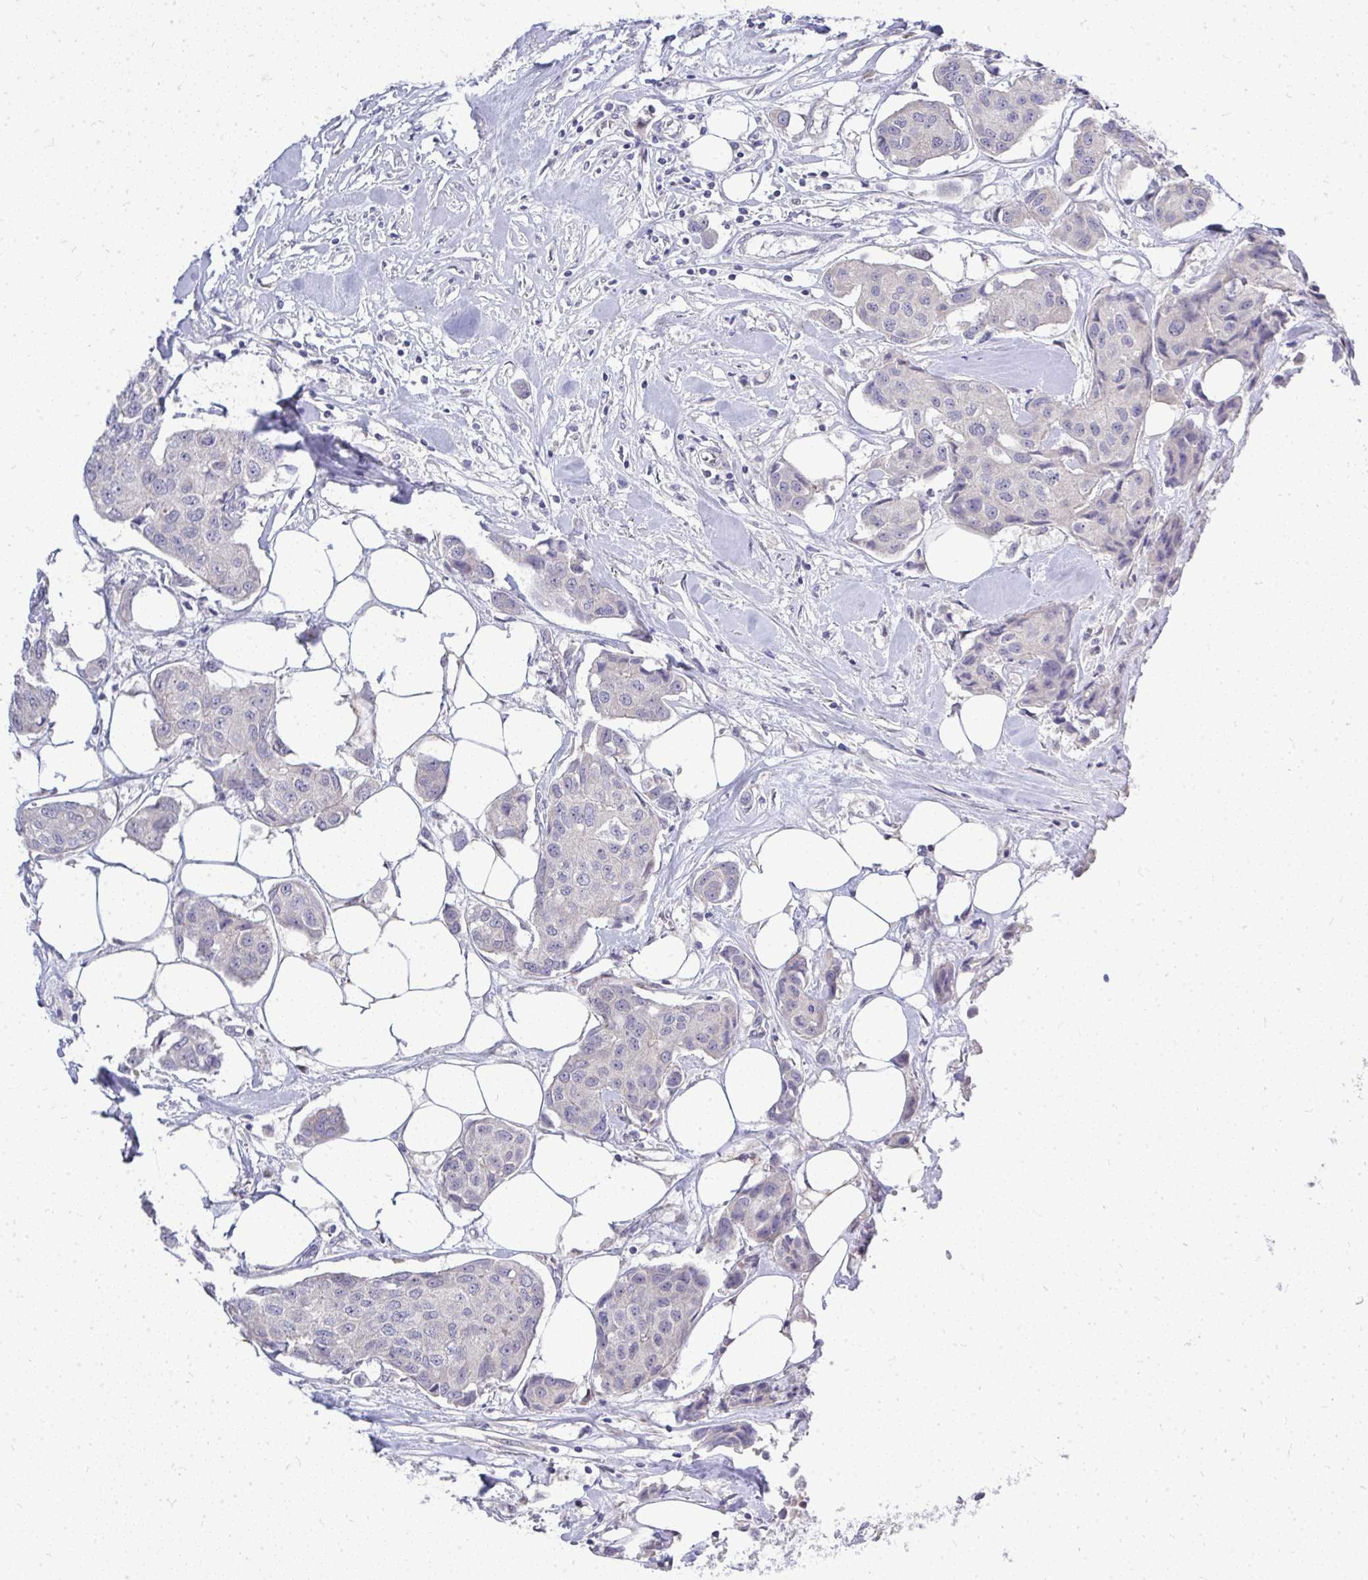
{"staining": {"intensity": "negative", "quantity": "none", "location": "none"}, "tissue": "breast cancer", "cell_type": "Tumor cells", "image_type": "cancer", "snomed": [{"axis": "morphology", "description": "Duct carcinoma"}, {"axis": "topography", "description": "Breast"}, {"axis": "topography", "description": "Lymph node"}], "caption": "Tumor cells are negative for brown protein staining in breast cancer. (DAB (3,3'-diaminobenzidine) immunohistochemistry visualized using brightfield microscopy, high magnification).", "gene": "OR8D1", "patient": {"sex": "female", "age": 80}}